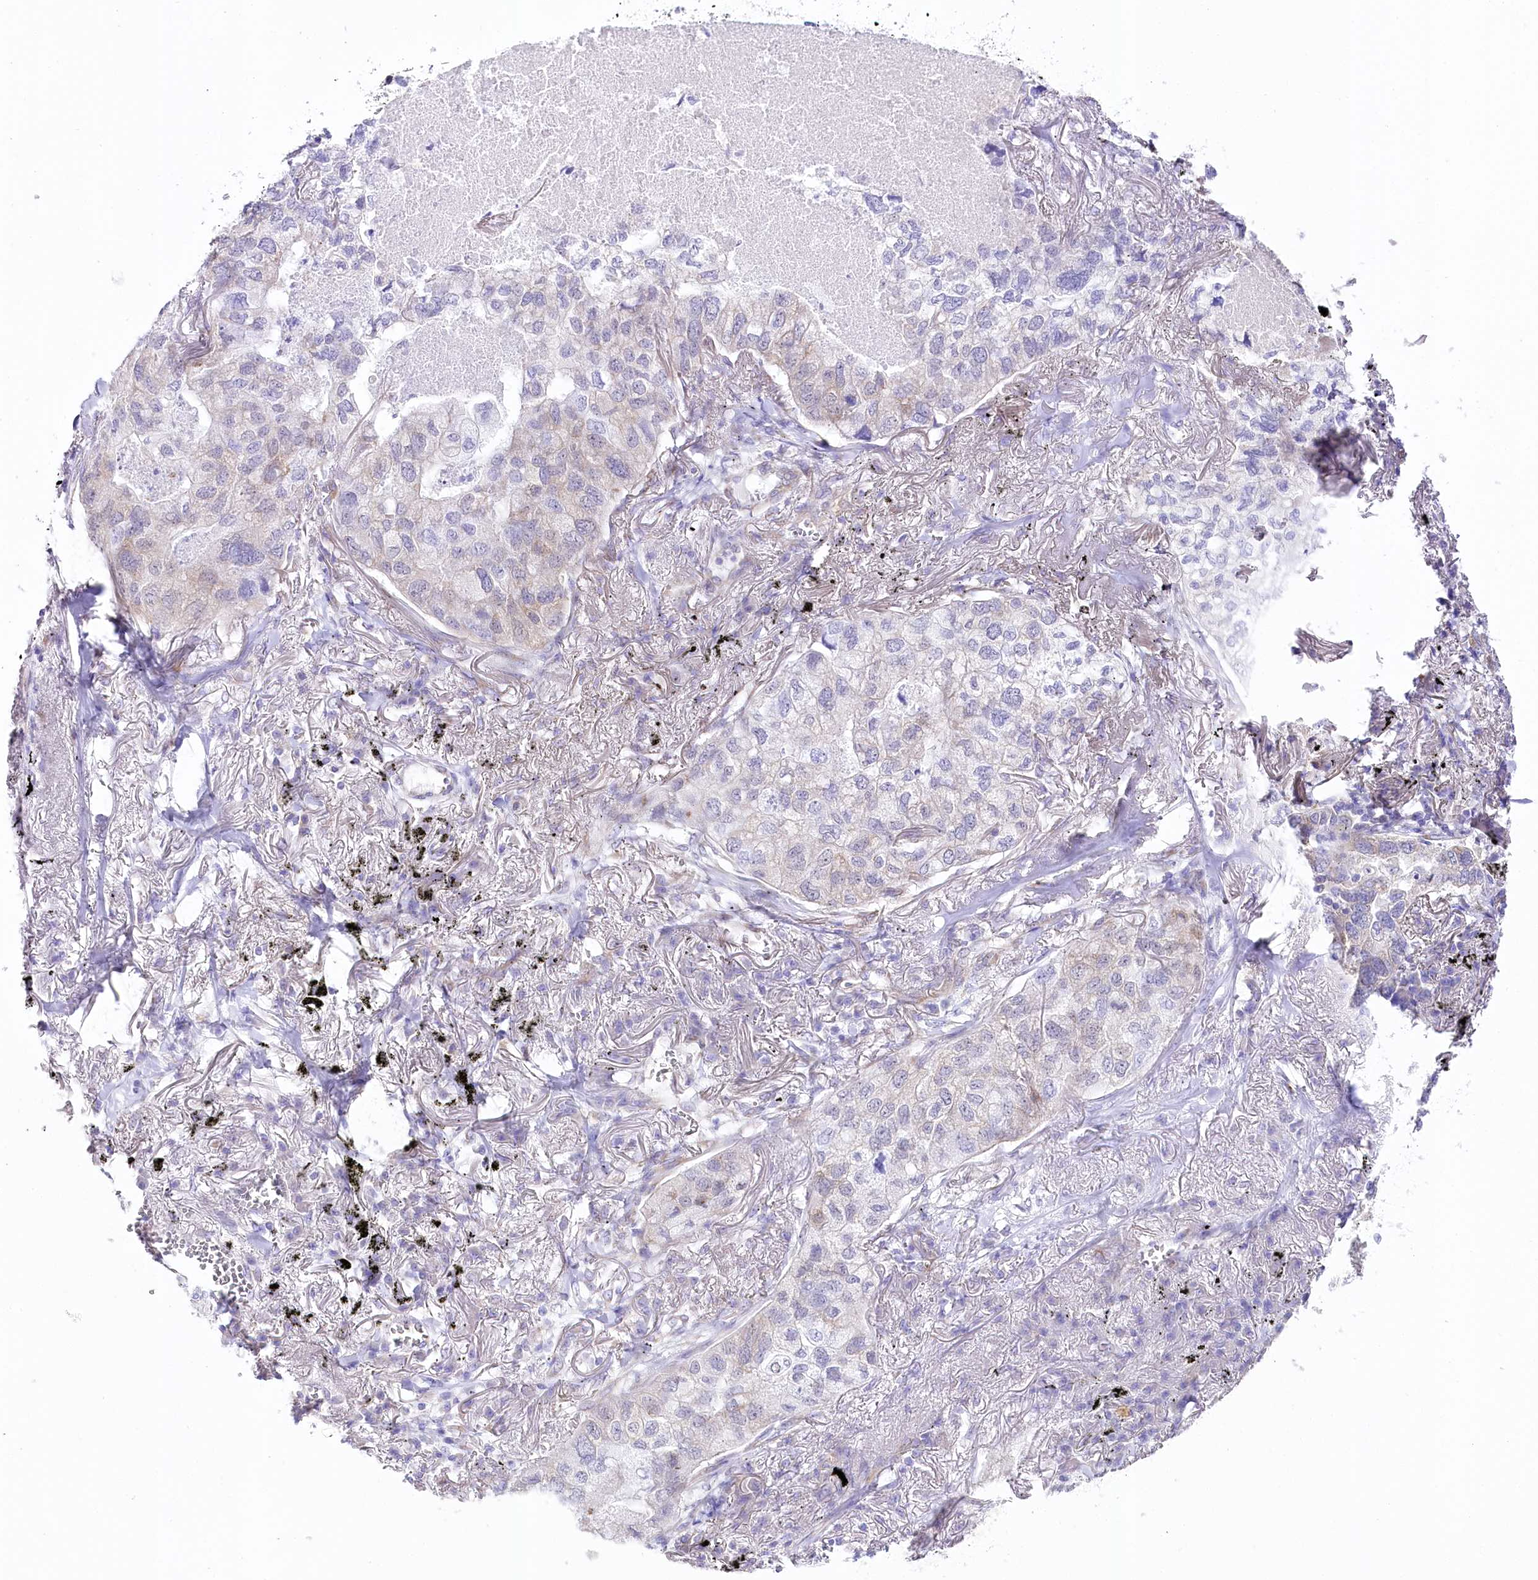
{"staining": {"intensity": "negative", "quantity": "none", "location": "none"}, "tissue": "lung cancer", "cell_type": "Tumor cells", "image_type": "cancer", "snomed": [{"axis": "morphology", "description": "Adenocarcinoma, NOS"}, {"axis": "topography", "description": "Lung"}], "caption": "Tumor cells are negative for protein expression in human lung cancer (adenocarcinoma). (Stains: DAB (3,3'-diaminobenzidine) IHC with hematoxylin counter stain, Microscopy: brightfield microscopy at high magnification).", "gene": "CSN3", "patient": {"sex": "male", "age": 65}}